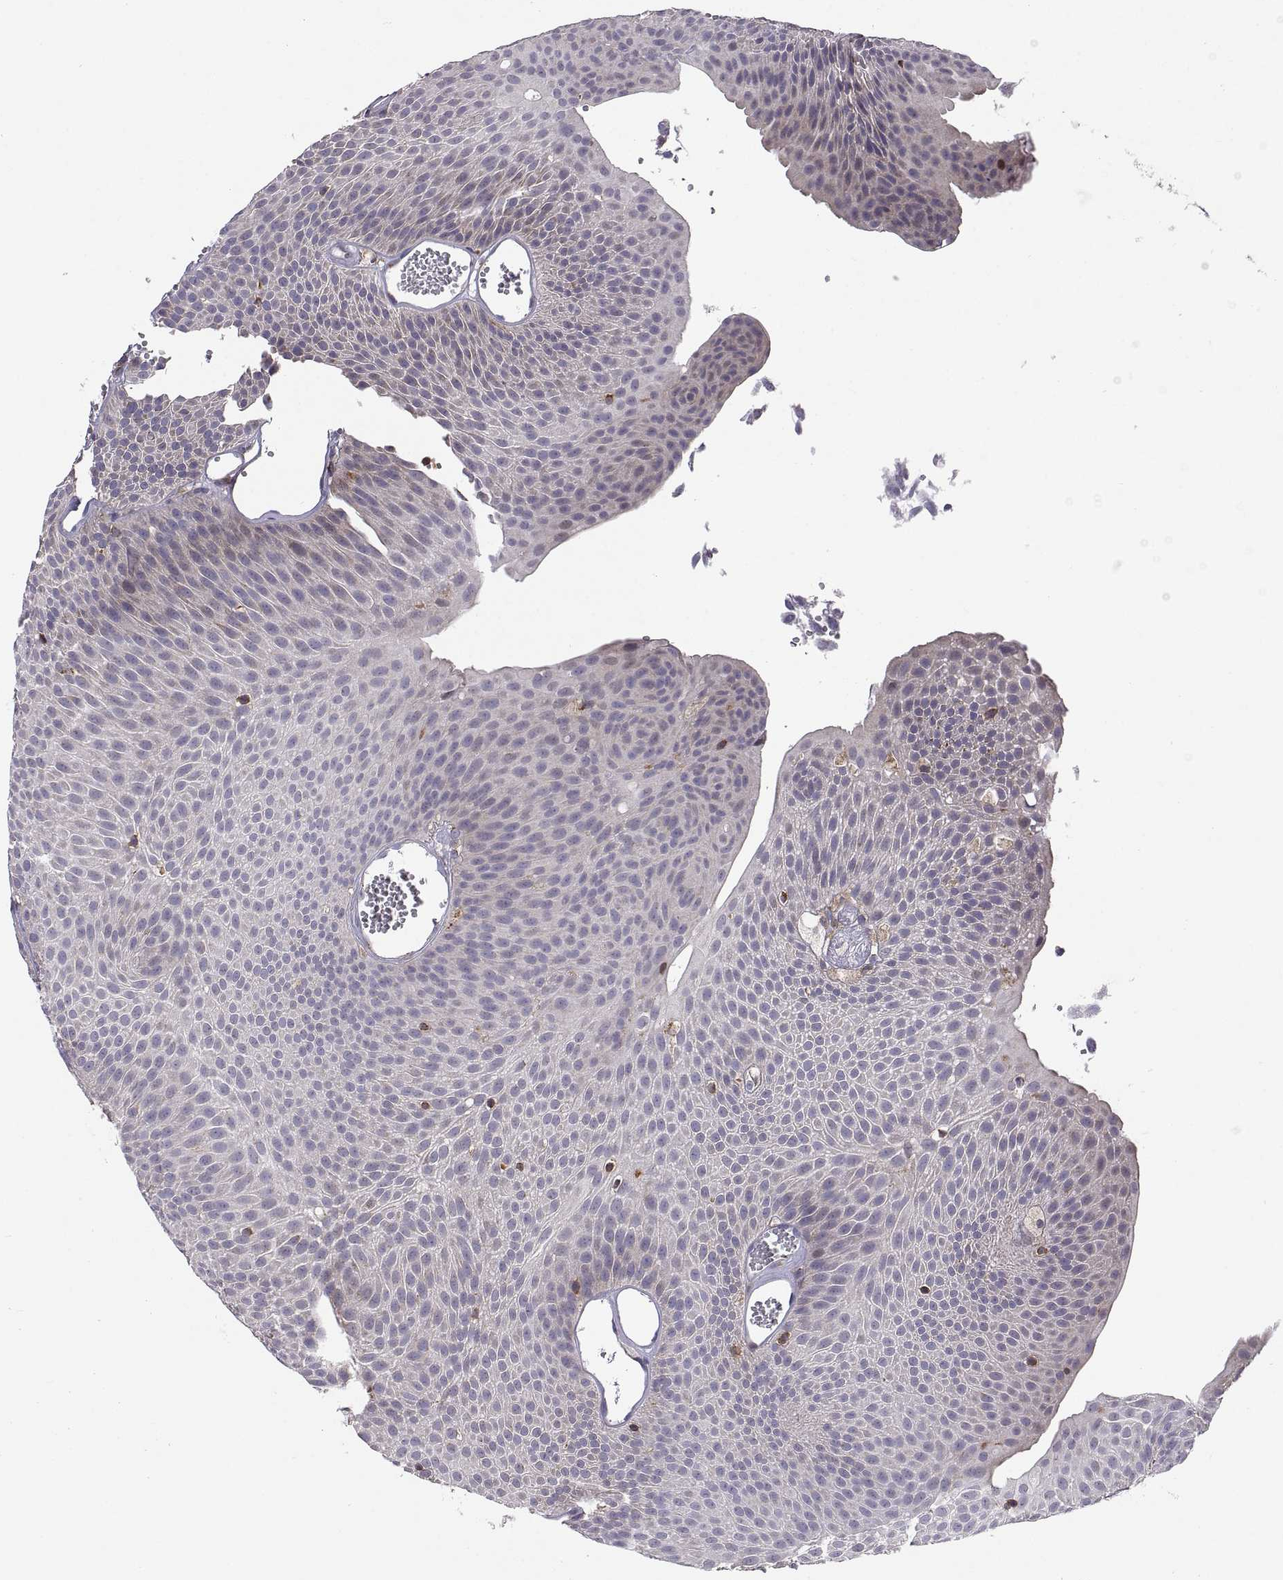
{"staining": {"intensity": "negative", "quantity": "none", "location": "none"}, "tissue": "urothelial cancer", "cell_type": "Tumor cells", "image_type": "cancer", "snomed": [{"axis": "morphology", "description": "Urothelial carcinoma, Low grade"}, {"axis": "topography", "description": "Urinary bladder"}], "caption": "A photomicrograph of human urothelial cancer is negative for staining in tumor cells.", "gene": "ACAP1", "patient": {"sex": "male", "age": 52}}